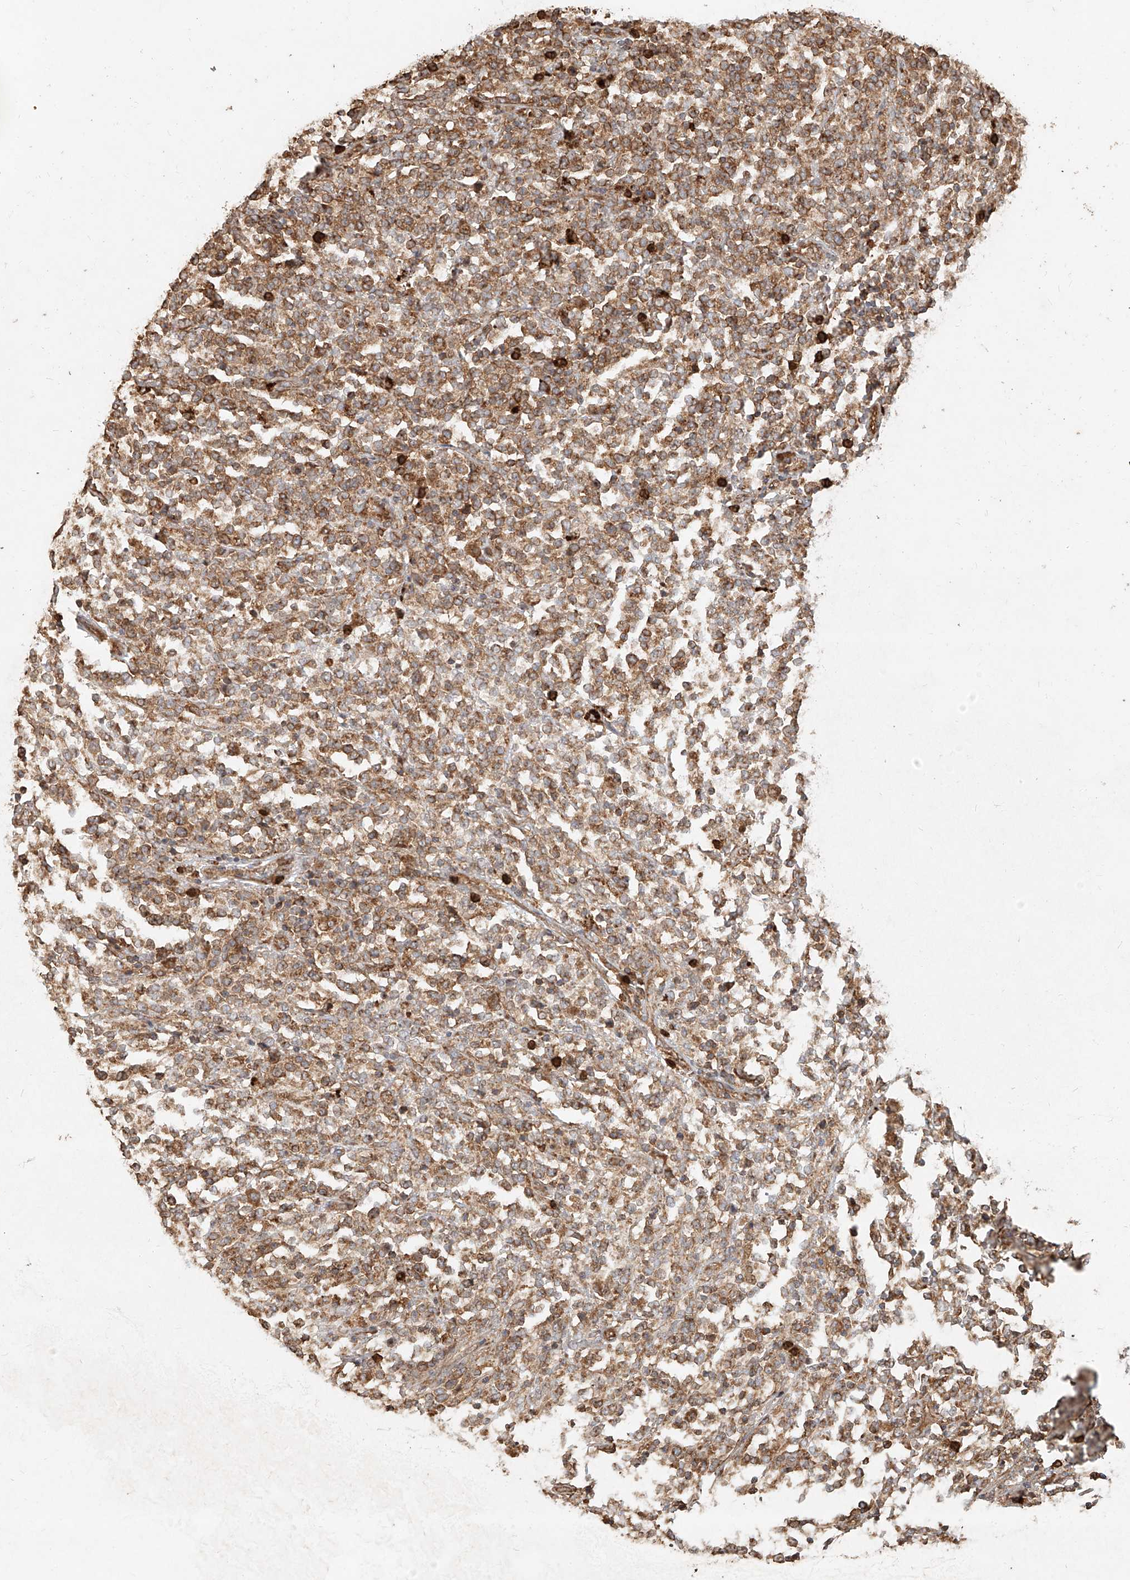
{"staining": {"intensity": "moderate", "quantity": ">75%", "location": "cytoplasmic/membranous"}, "tissue": "lymphoma", "cell_type": "Tumor cells", "image_type": "cancer", "snomed": [{"axis": "morphology", "description": "Malignant lymphoma, non-Hodgkin's type, High grade"}, {"axis": "topography", "description": "Soft tissue"}], "caption": "Human lymphoma stained for a protein (brown) demonstrates moderate cytoplasmic/membranous positive expression in approximately >75% of tumor cells.", "gene": "EFNB1", "patient": {"sex": "male", "age": 18}}